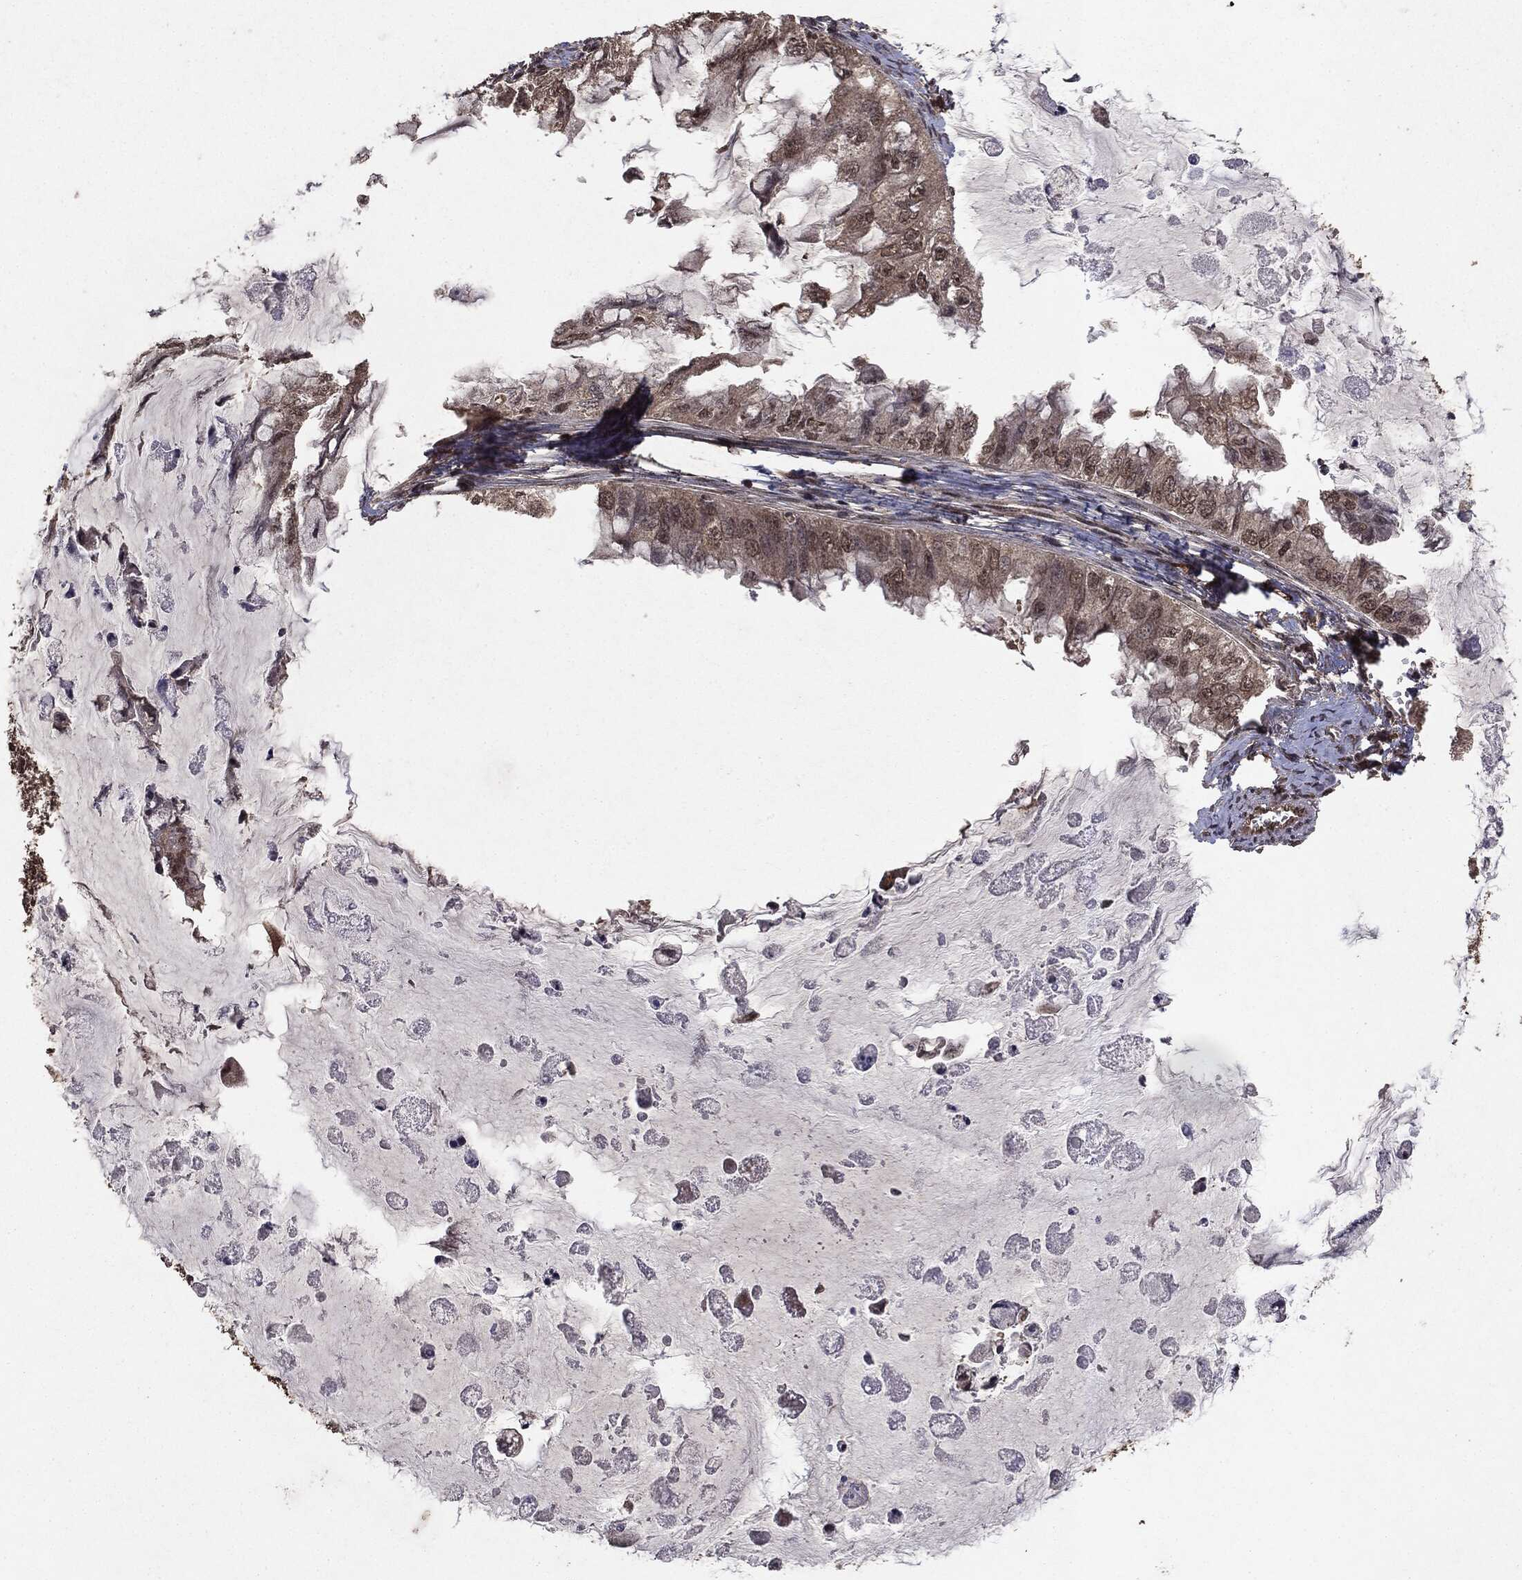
{"staining": {"intensity": "negative", "quantity": "none", "location": "none"}, "tissue": "ovarian cancer", "cell_type": "Tumor cells", "image_type": "cancer", "snomed": [{"axis": "morphology", "description": "Cystadenocarcinoma, mucinous, NOS"}, {"axis": "topography", "description": "Ovary"}], "caption": "Image shows no significant protein expression in tumor cells of ovarian mucinous cystadenocarcinoma.", "gene": "PEBP1", "patient": {"sex": "female", "age": 72}}